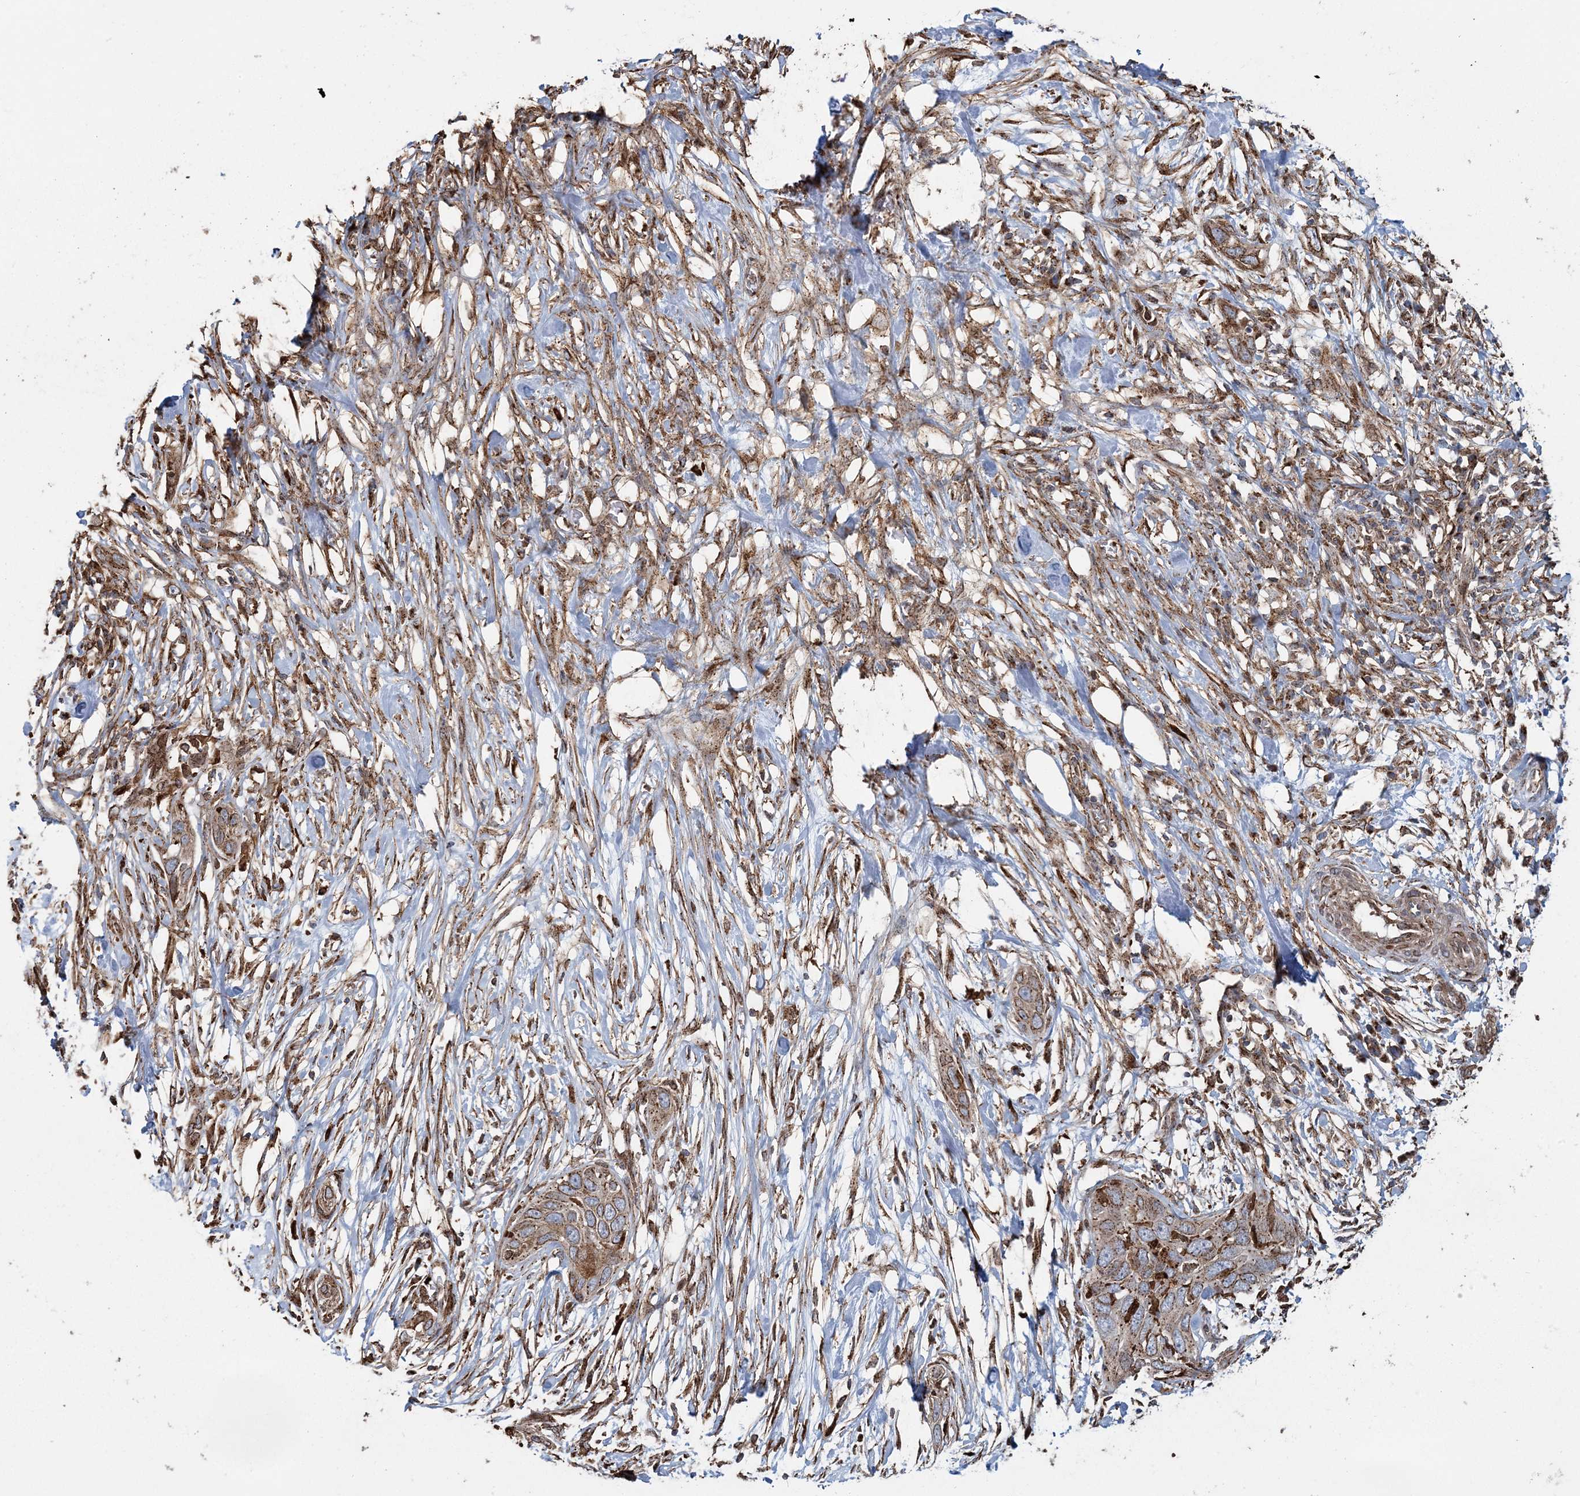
{"staining": {"intensity": "moderate", "quantity": ">75%", "location": "cytoplasmic/membranous"}, "tissue": "pancreatic cancer", "cell_type": "Tumor cells", "image_type": "cancer", "snomed": [{"axis": "morphology", "description": "Adenocarcinoma, NOS"}, {"axis": "topography", "description": "Pancreas"}], "caption": "Approximately >75% of tumor cells in pancreatic cancer display moderate cytoplasmic/membranous protein positivity as visualized by brown immunohistochemical staining.", "gene": "TRAF3IP2", "patient": {"sex": "female", "age": 60}}